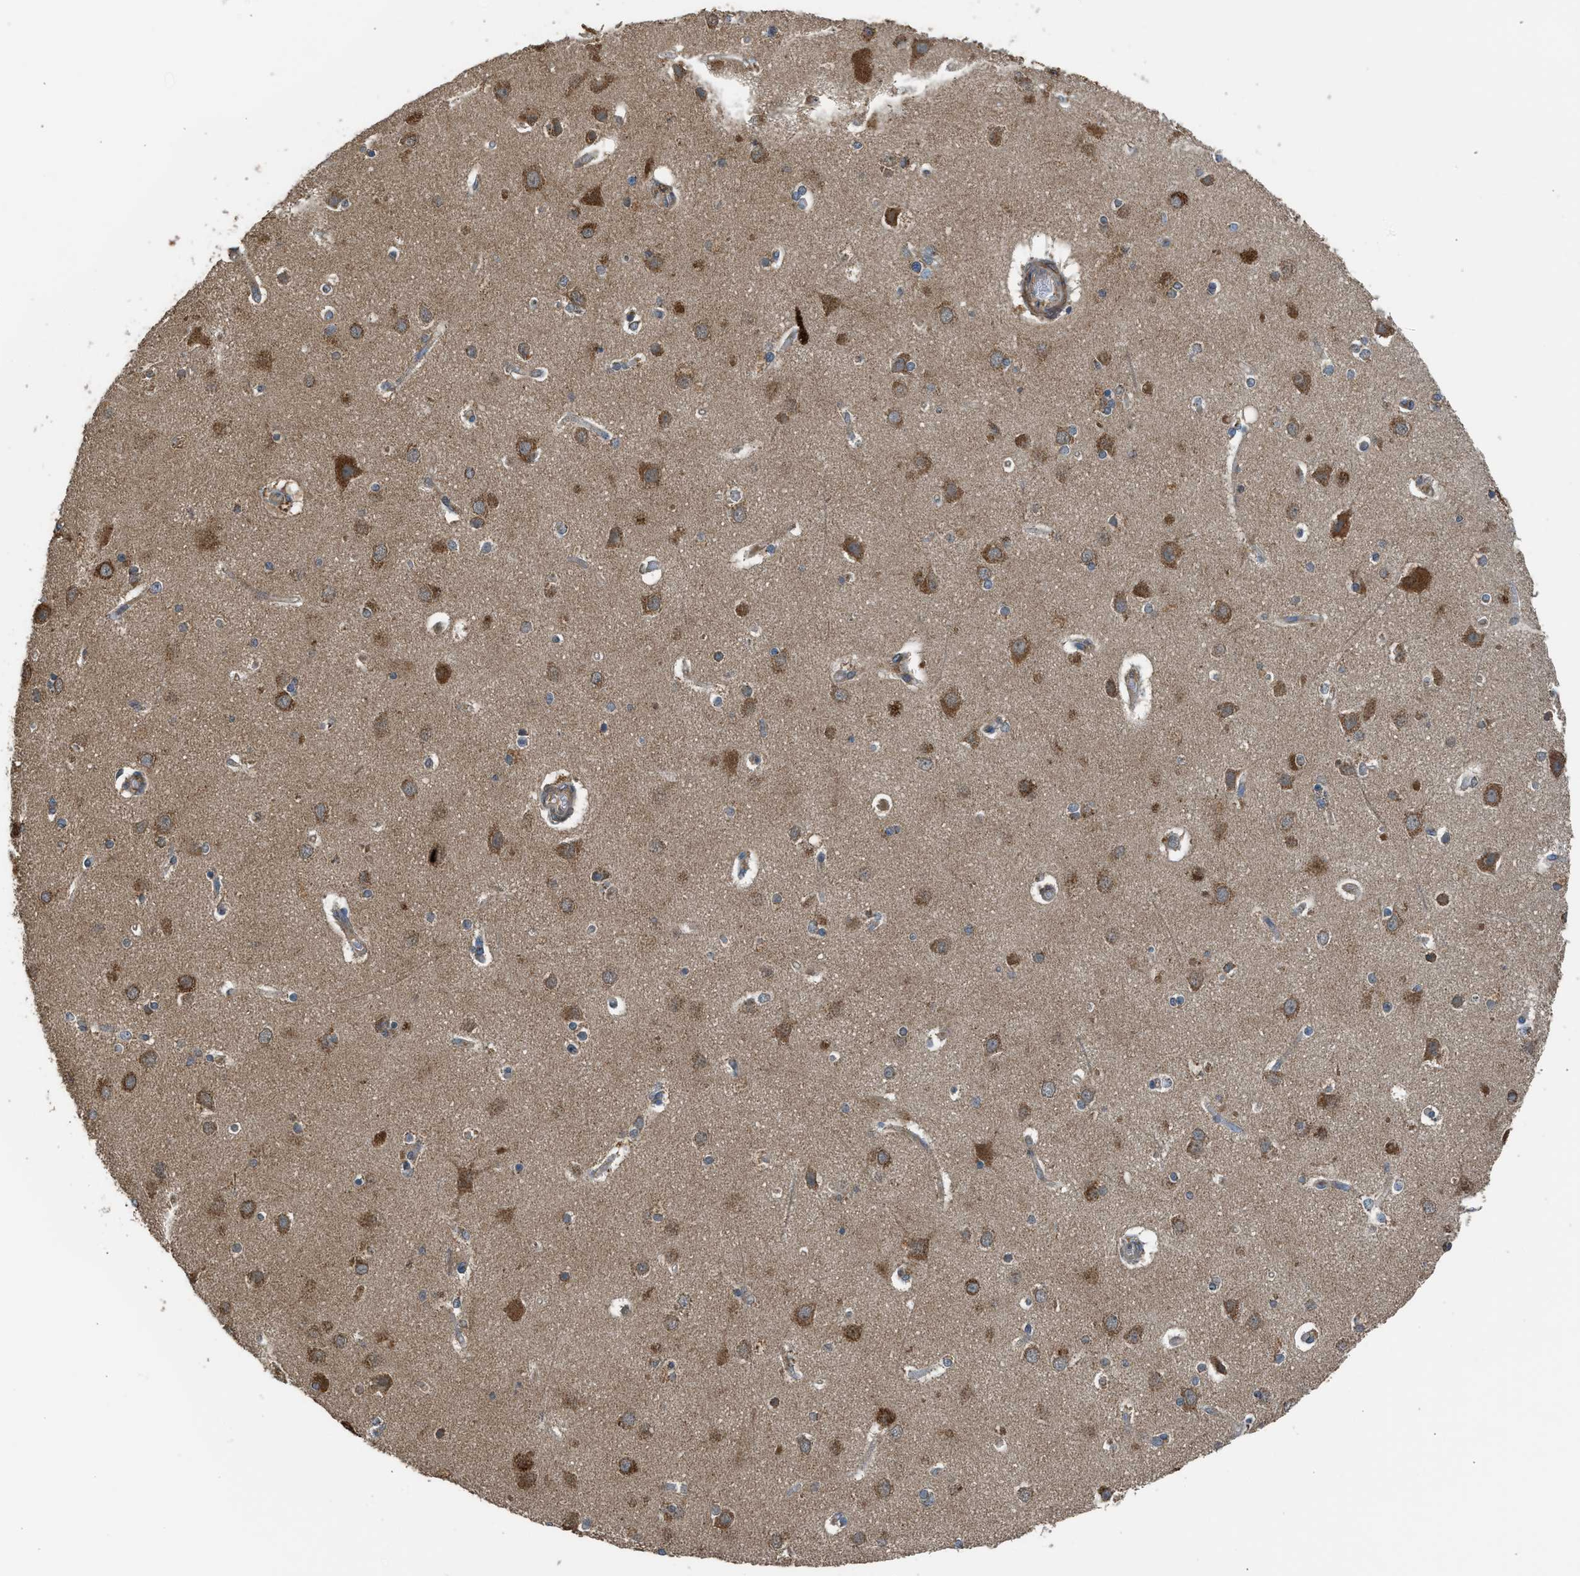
{"staining": {"intensity": "weak", "quantity": "25%-75%", "location": "cytoplasmic/membranous"}, "tissue": "cerebral cortex", "cell_type": "Endothelial cells", "image_type": "normal", "snomed": [{"axis": "morphology", "description": "Normal tissue, NOS"}, {"axis": "topography", "description": "Cerebral cortex"}], "caption": "DAB immunohistochemical staining of benign human cerebral cortex demonstrates weak cytoplasmic/membranous protein staining in approximately 25%-75% of endothelial cells.", "gene": "STARD3", "patient": {"sex": "female", "age": 54}}